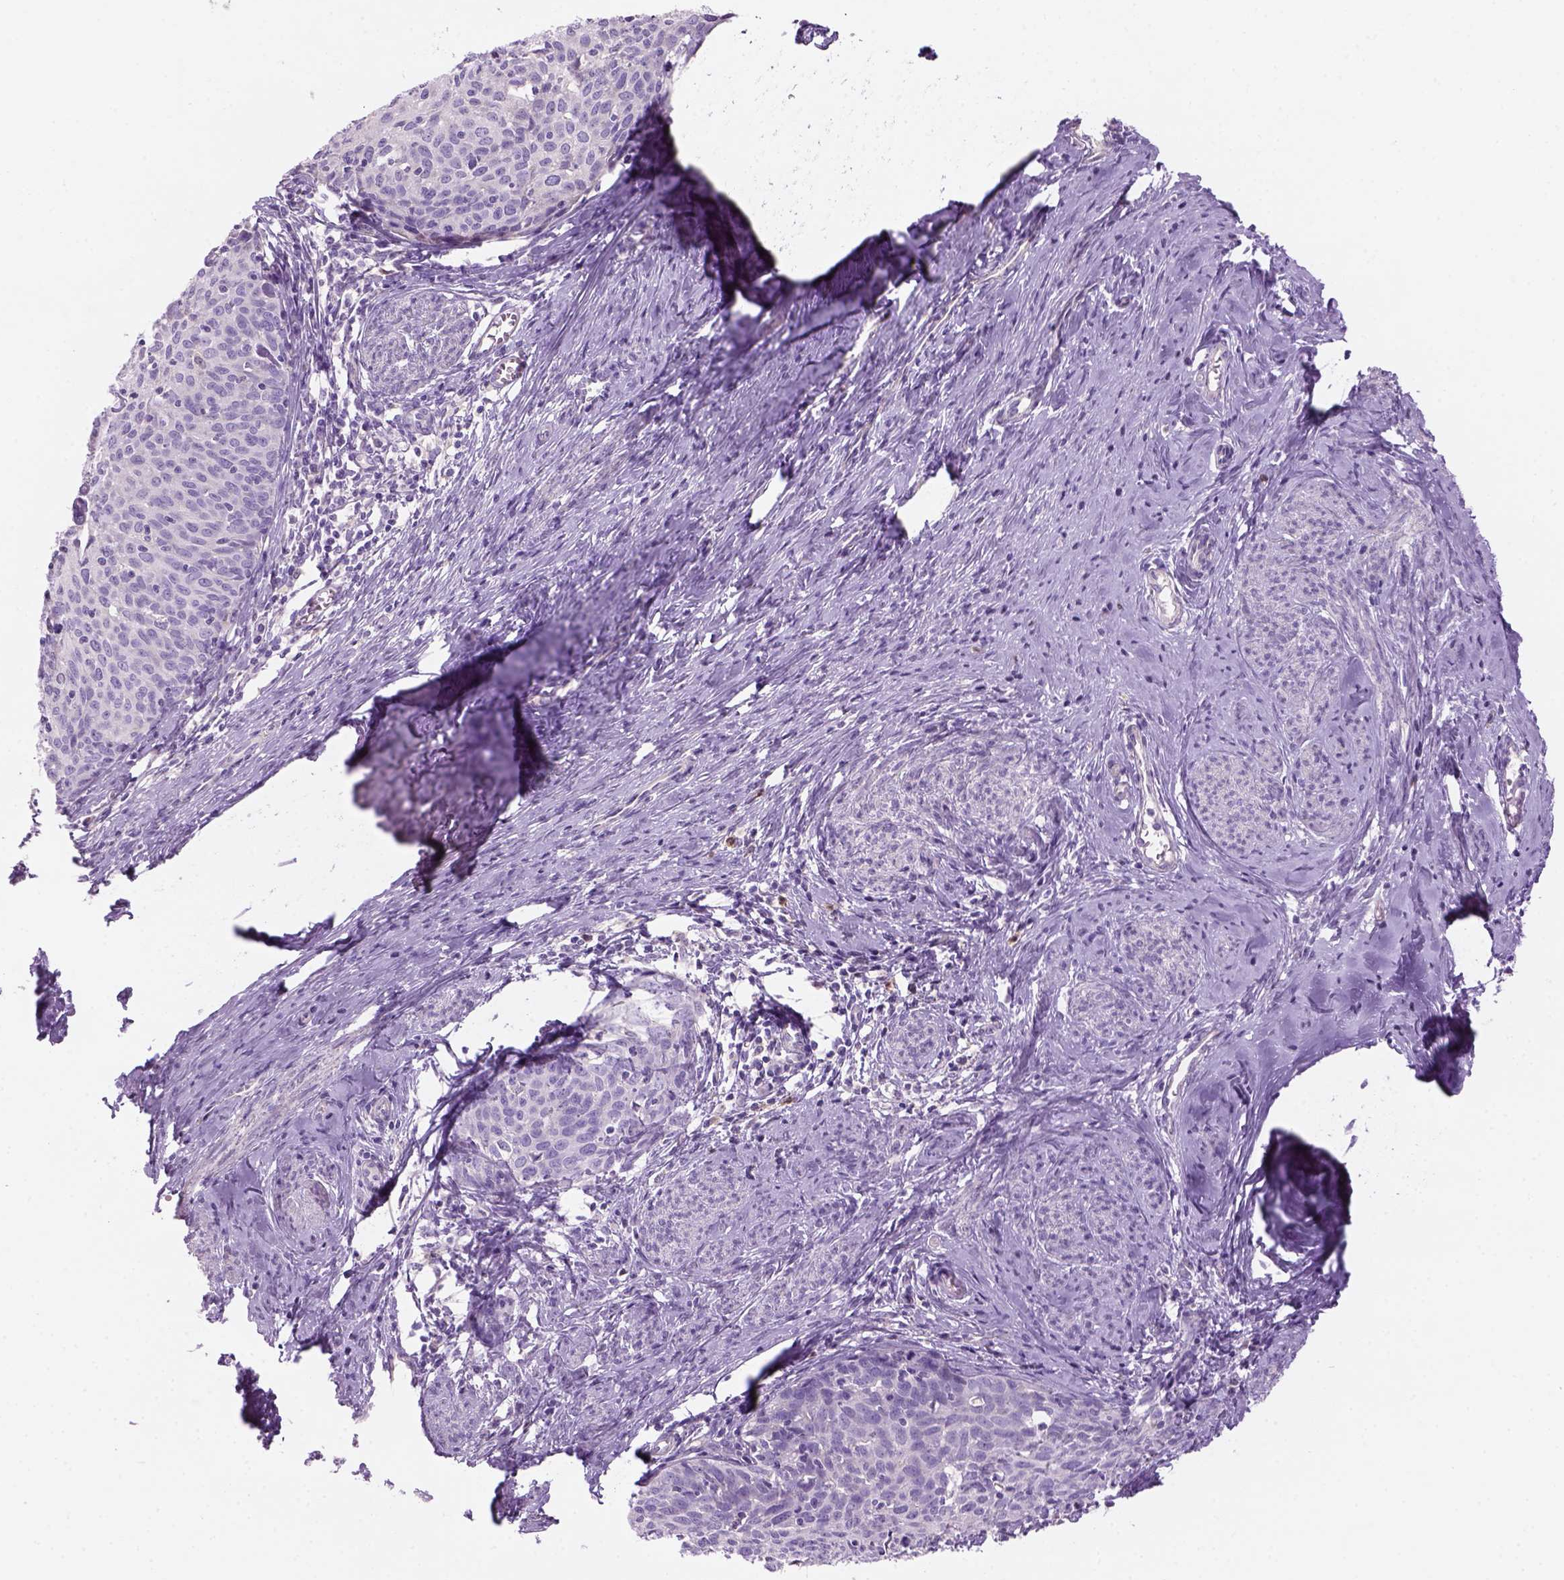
{"staining": {"intensity": "negative", "quantity": "none", "location": "none"}, "tissue": "cervical cancer", "cell_type": "Tumor cells", "image_type": "cancer", "snomed": [{"axis": "morphology", "description": "Squamous cell carcinoma, NOS"}, {"axis": "topography", "description": "Cervix"}], "caption": "DAB (3,3'-diaminobenzidine) immunohistochemical staining of human cervical cancer reveals no significant staining in tumor cells. (Brightfield microscopy of DAB immunohistochemistry (IHC) at high magnification).", "gene": "CD84", "patient": {"sex": "female", "age": 62}}